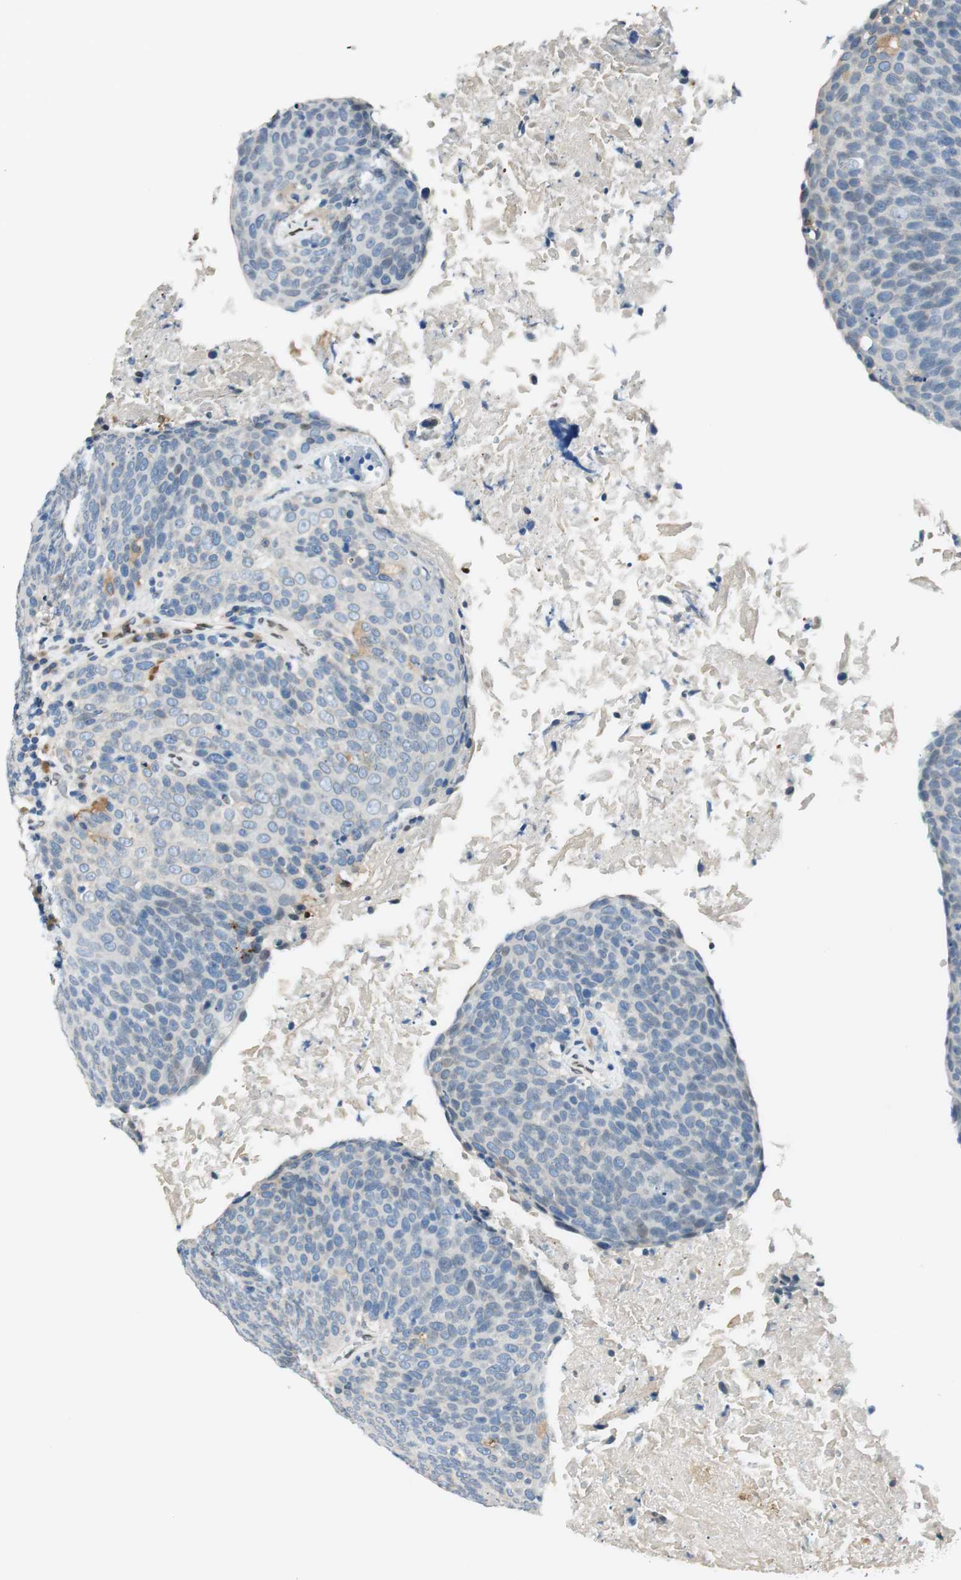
{"staining": {"intensity": "negative", "quantity": "none", "location": "none"}, "tissue": "head and neck cancer", "cell_type": "Tumor cells", "image_type": "cancer", "snomed": [{"axis": "morphology", "description": "Squamous cell carcinoma, NOS"}, {"axis": "morphology", "description": "Squamous cell carcinoma, metastatic, NOS"}, {"axis": "topography", "description": "Lymph node"}, {"axis": "topography", "description": "Head-Neck"}], "caption": "An IHC photomicrograph of head and neck metastatic squamous cell carcinoma is shown. There is no staining in tumor cells of head and neck metastatic squamous cell carcinoma.", "gene": "TMEM260", "patient": {"sex": "male", "age": 62}}